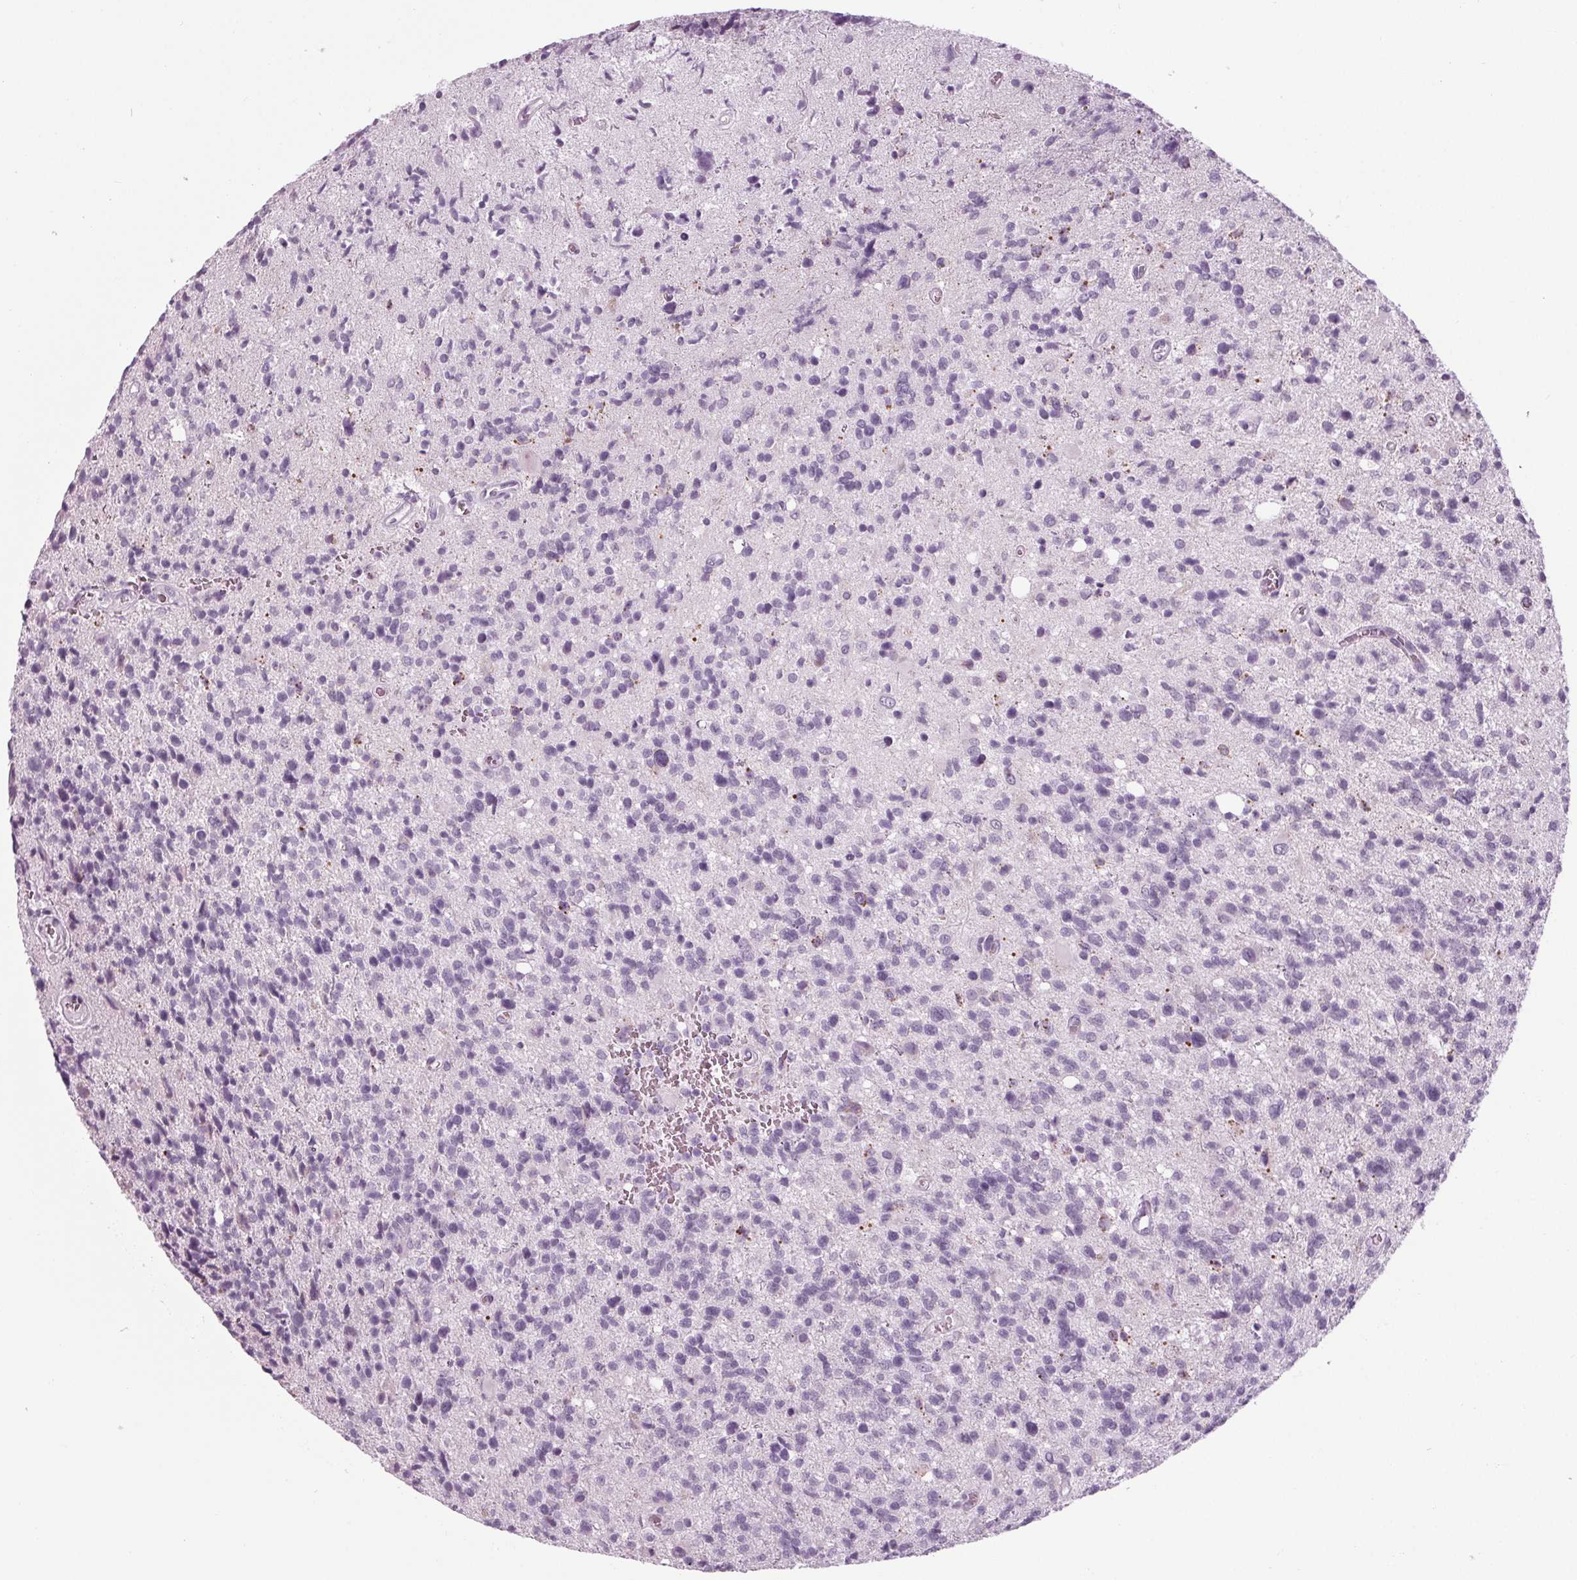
{"staining": {"intensity": "negative", "quantity": "none", "location": "none"}, "tissue": "glioma", "cell_type": "Tumor cells", "image_type": "cancer", "snomed": [{"axis": "morphology", "description": "Glioma, malignant, High grade"}, {"axis": "topography", "description": "Brain"}], "caption": "A high-resolution photomicrograph shows IHC staining of high-grade glioma (malignant), which exhibits no significant positivity in tumor cells.", "gene": "CYP3A43", "patient": {"sex": "male", "age": 29}}